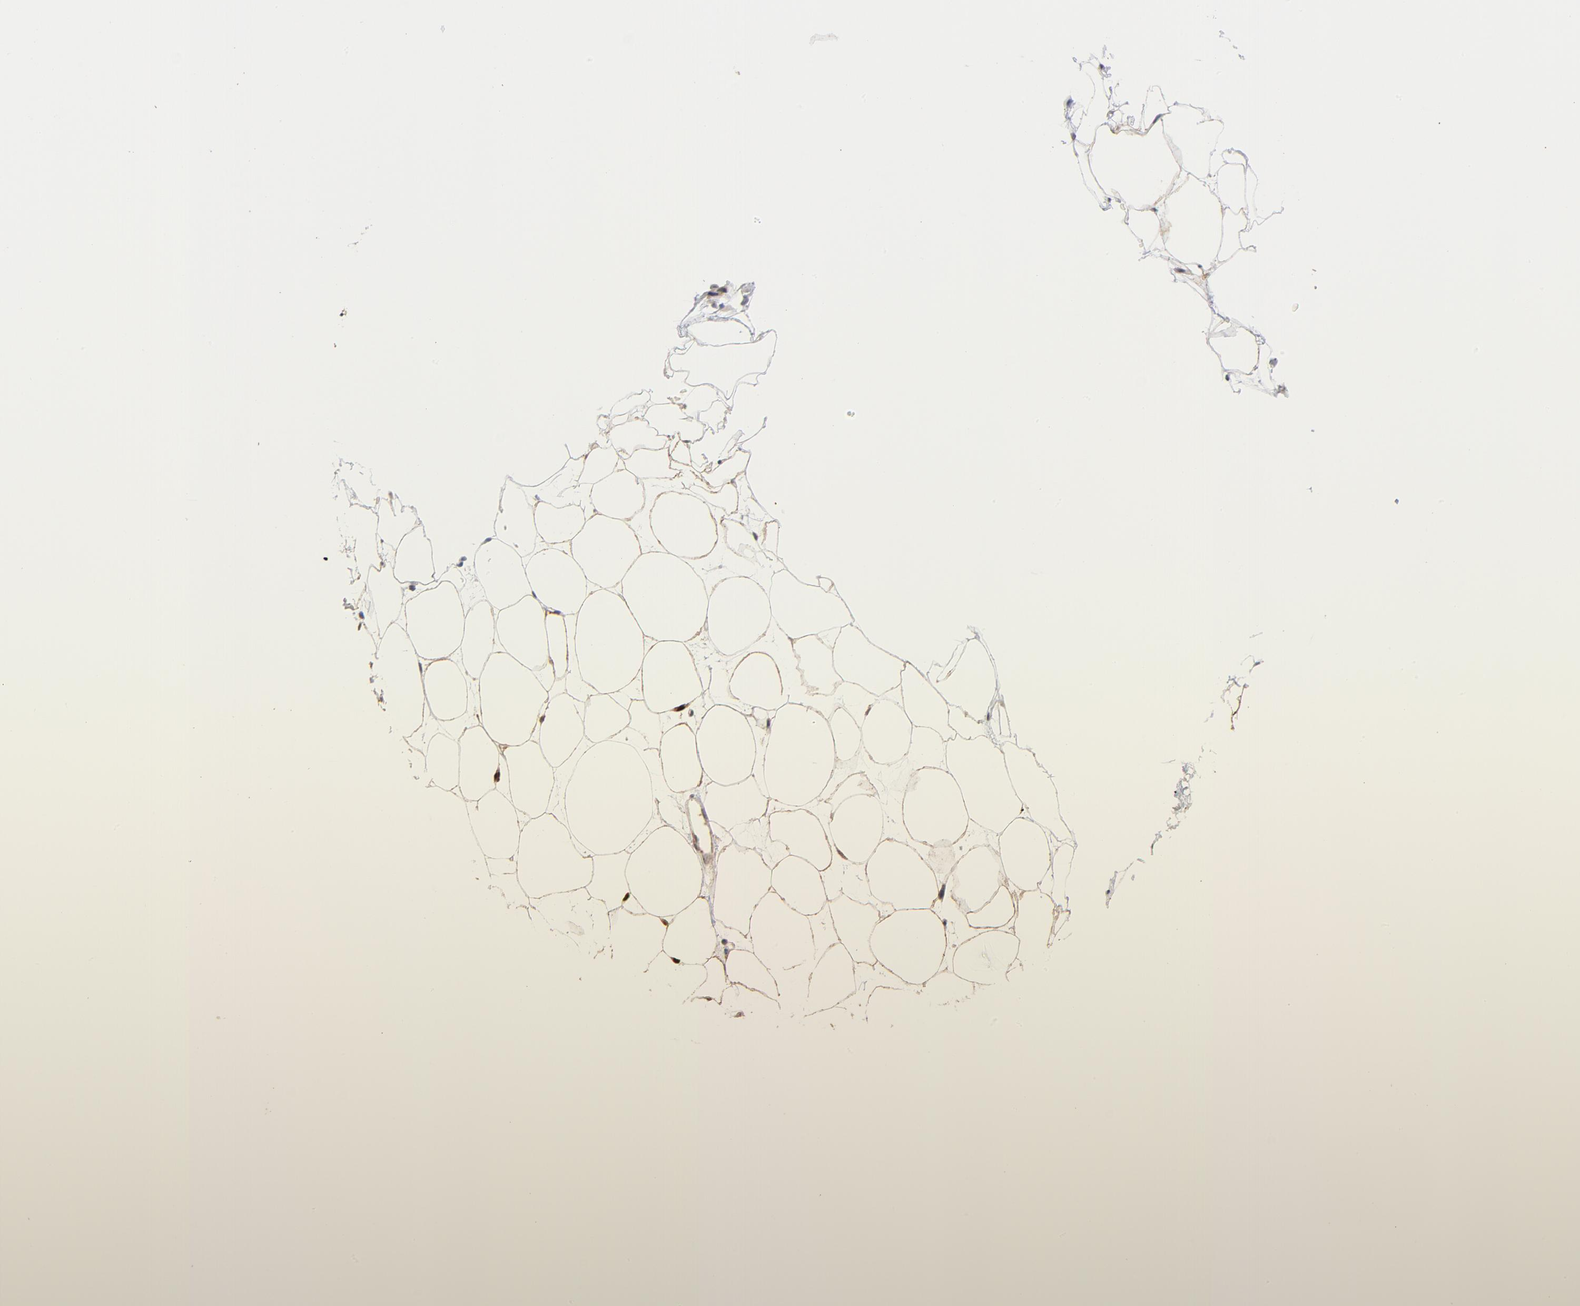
{"staining": {"intensity": "weak", "quantity": "25%-75%", "location": "cytoplasmic/membranous"}, "tissue": "adipose tissue", "cell_type": "Adipocytes", "image_type": "normal", "snomed": [{"axis": "morphology", "description": "Normal tissue, NOS"}, {"axis": "topography", "description": "Breast"}], "caption": "An image showing weak cytoplasmic/membranous positivity in about 25%-75% of adipocytes in unremarkable adipose tissue, as visualized by brown immunohistochemical staining.", "gene": "MSL2", "patient": {"sex": "female", "age": 22}}